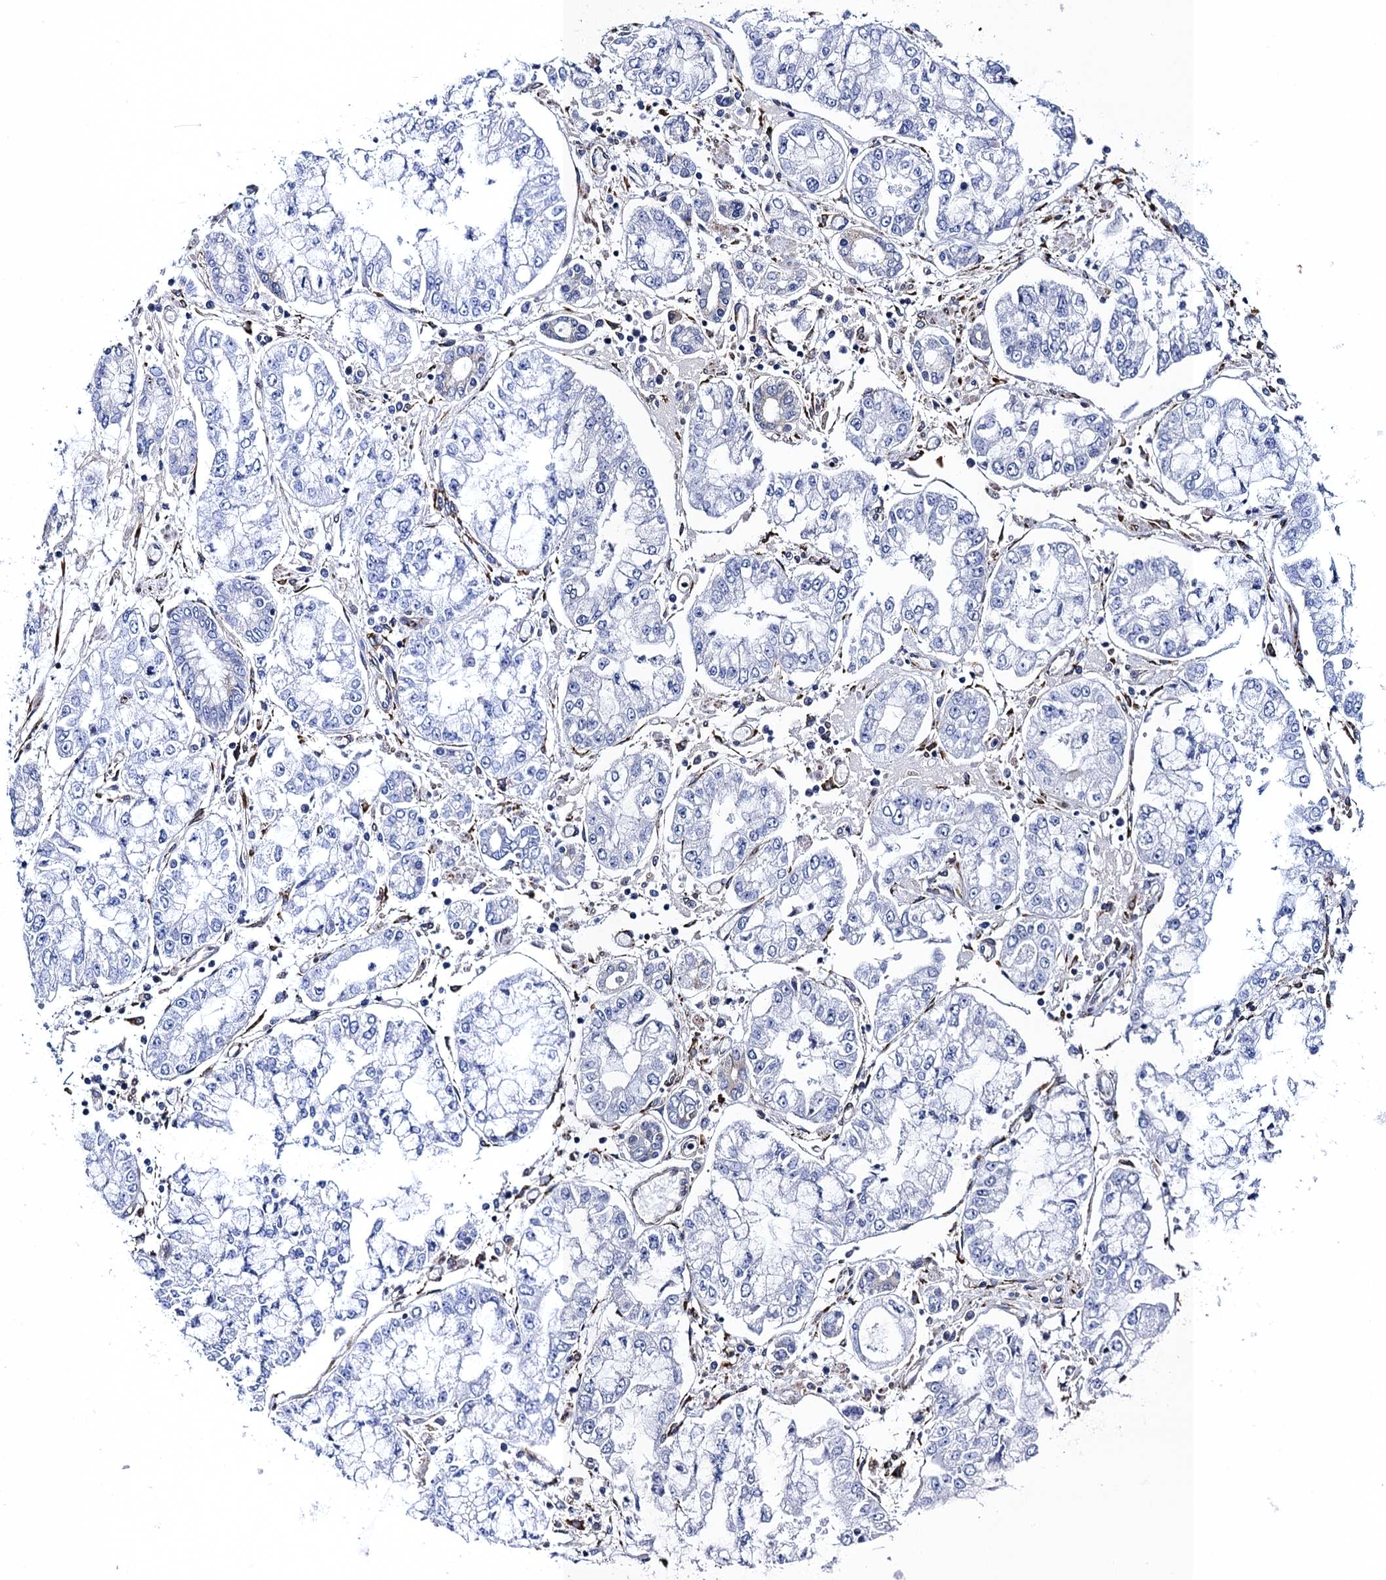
{"staining": {"intensity": "negative", "quantity": "none", "location": "none"}, "tissue": "stomach cancer", "cell_type": "Tumor cells", "image_type": "cancer", "snomed": [{"axis": "morphology", "description": "Adenocarcinoma, NOS"}, {"axis": "topography", "description": "Stomach"}], "caption": "Tumor cells show no significant staining in stomach cancer (adenocarcinoma).", "gene": "POGLUT3", "patient": {"sex": "male", "age": 76}}